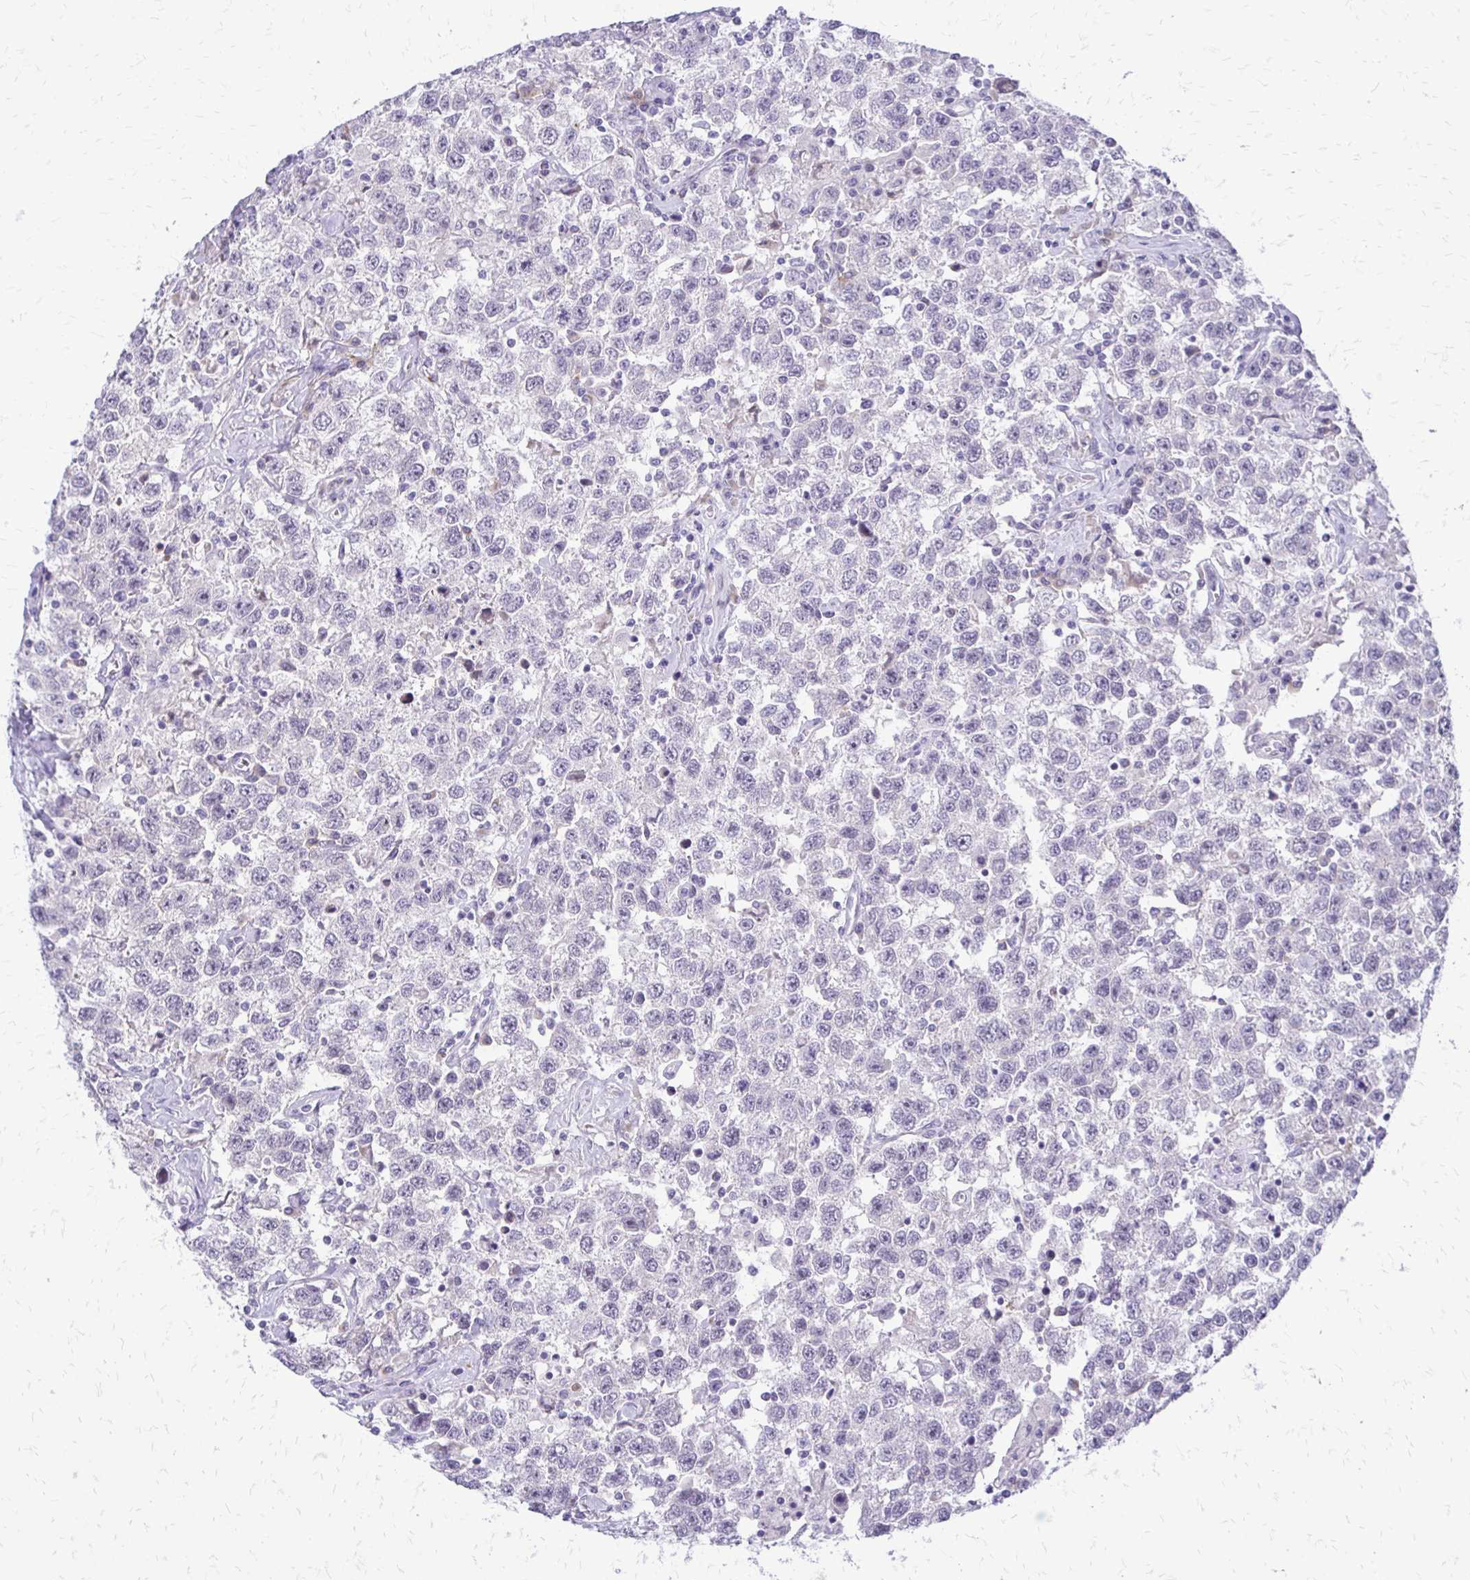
{"staining": {"intensity": "negative", "quantity": "none", "location": "none"}, "tissue": "testis cancer", "cell_type": "Tumor cells", "image_type": "cancer", "snomed": [{"axis": "morphology", "description": "Seminoma, NOS"}, {"axis": "topography", "description": "Testis"}], "caption": "The IHC image has no significant staining in tumor cells of testis cancer tissue. Brightfield microscopy of immunohistochemistry (IHC) stained with DAB (3,3'-diaminobenzidine) (brown) and hematoxylin (blue), captured at high magnification.", "gene": "EPYC", "patient": {"sex": "male", "age": 41}}